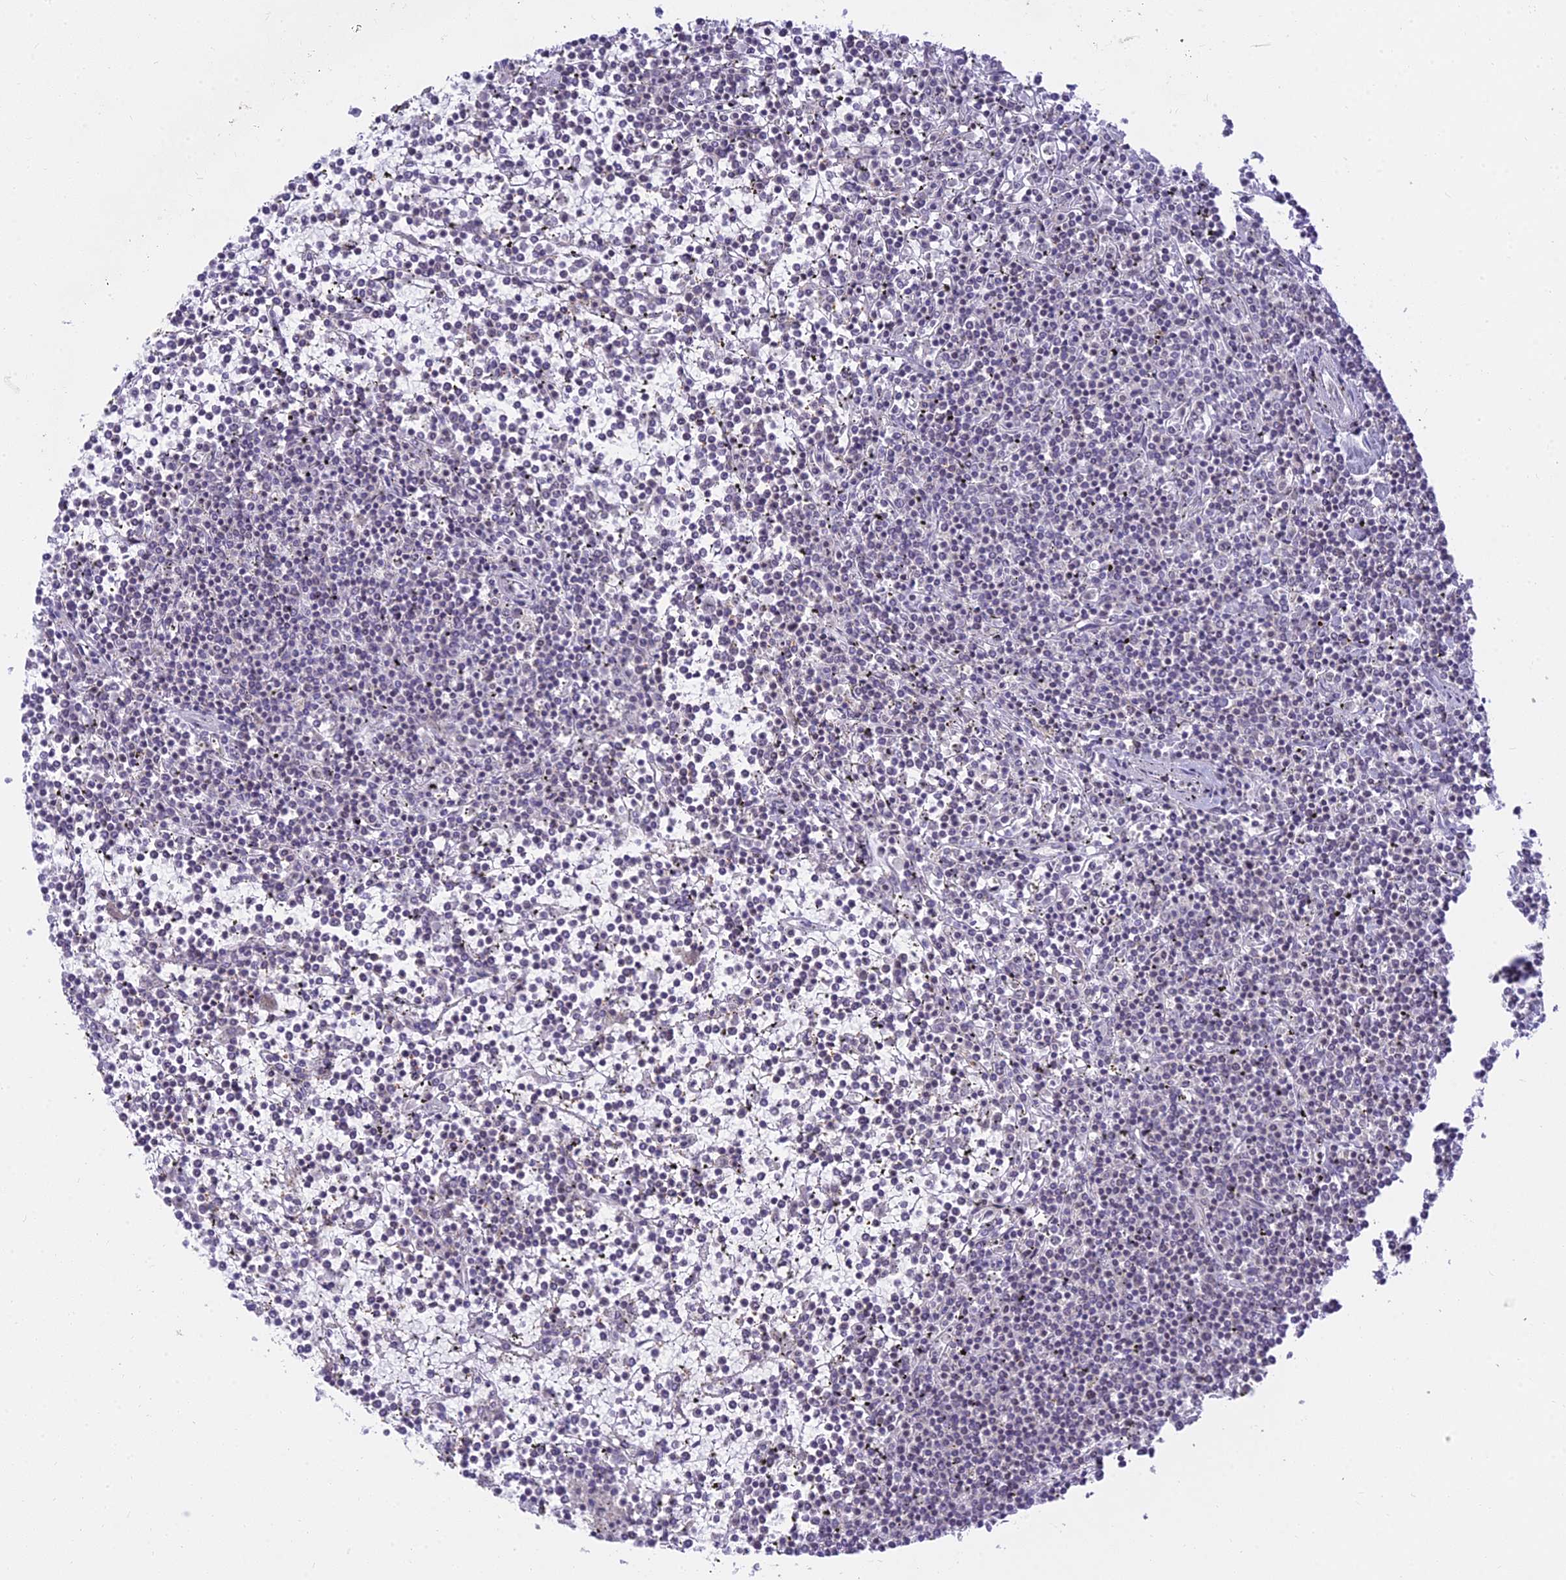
{"staining": {"intensity": "negative", "quantity": "none", "location": "none"}, "tissue": "lymphoma", "cell_type": "Tumor cells", "image_type": "cancer", "snomed": [{"axis": "morphology", "description": "Malignant lymphoma, non-Hodgkin's type, Low grade"}, {"axis": "topography", "description": "Spleen"}], "caption": "DAB (3,3'-diaminobenzidine) immunohistochemical staining of human malignant lymphoma, non-Hodgkin's type (low-grade) demonstrates no significant staining in tumor cells.", "gene": "TMEM40", "patient": {"sex": "female", "age": 19}}